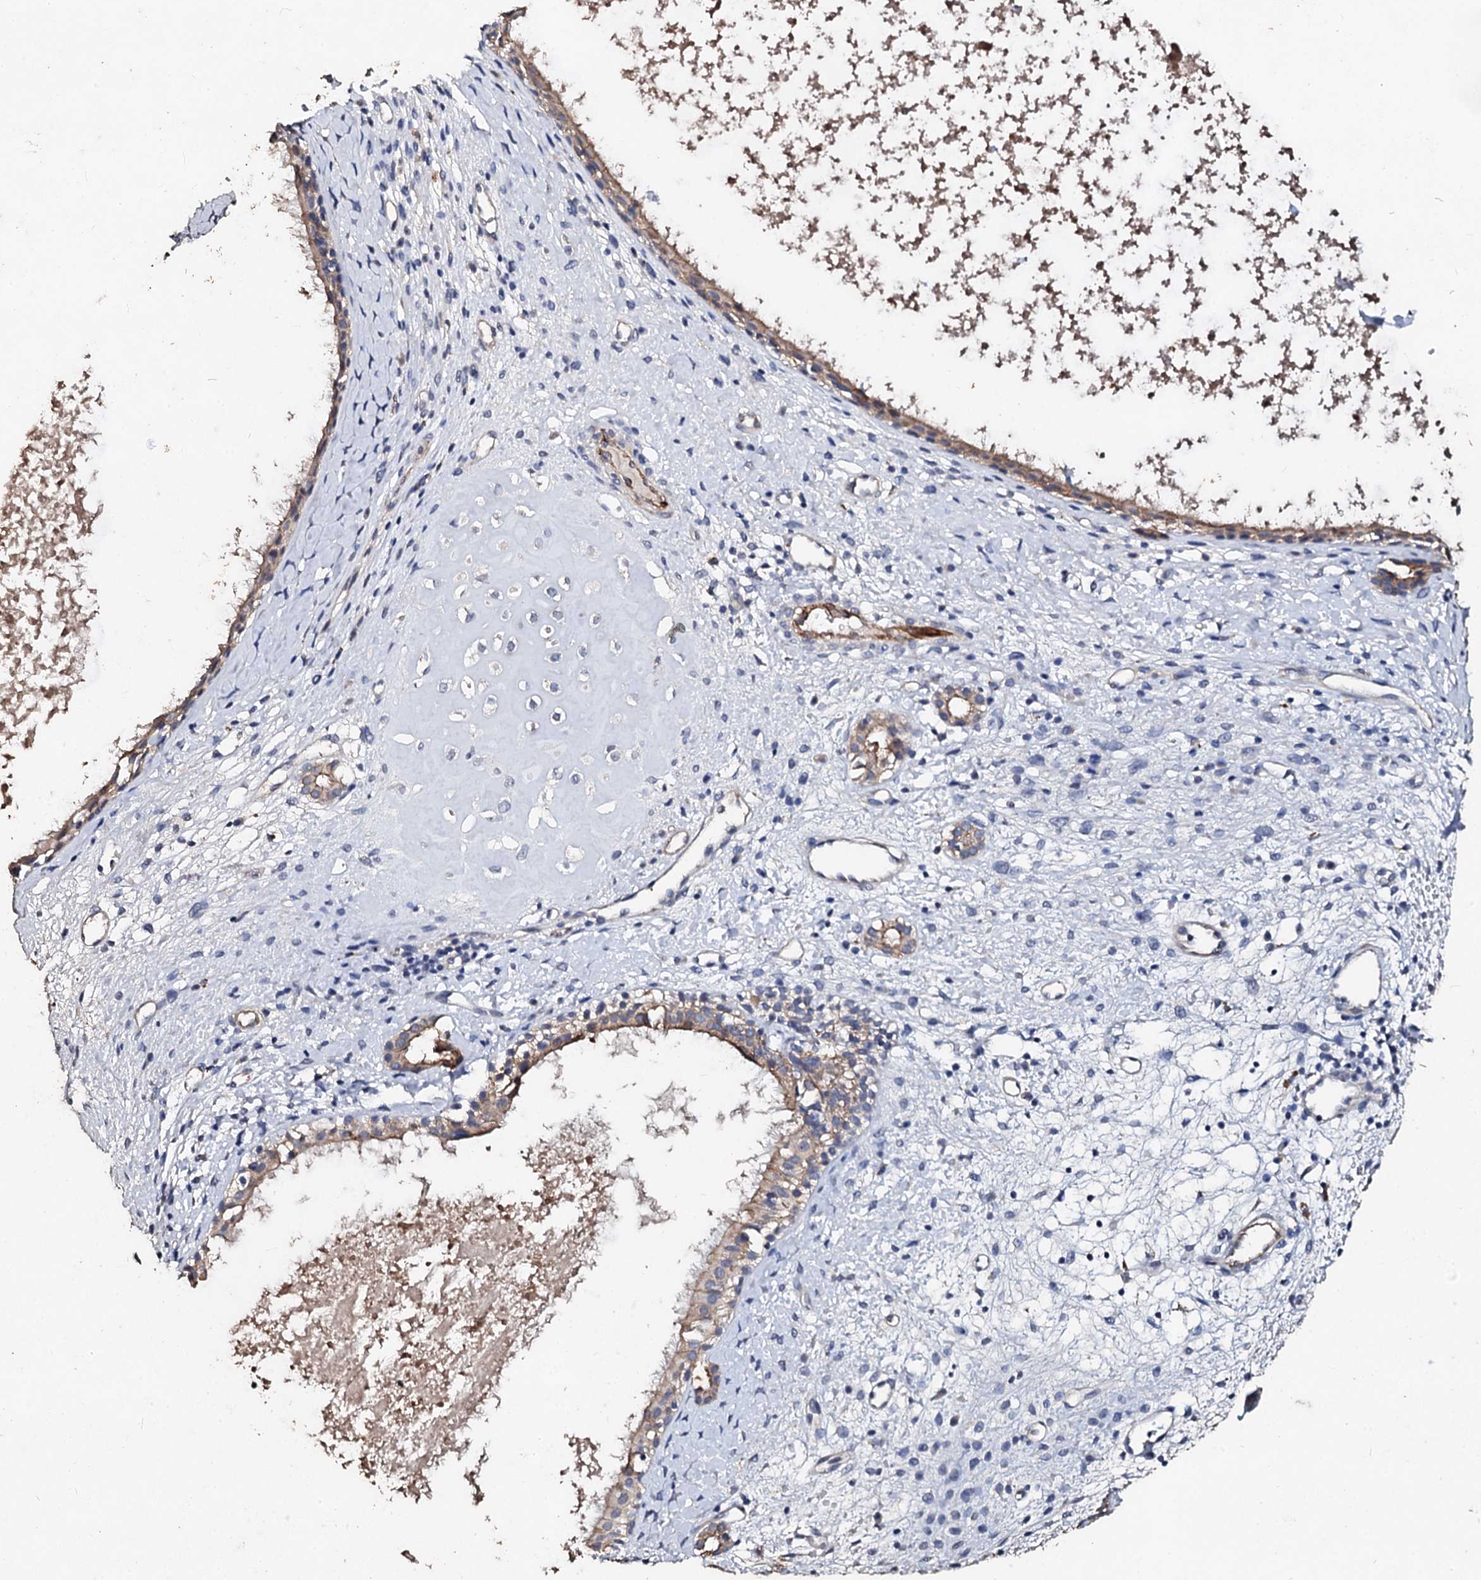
{"staining": {"intensity": "weak", "quantity": ">75%", "location": "cytoplasmic/membranous"}, "tissue": "nasopharynx", "cell_type": "Respiratory epithelial cells", "image_type": "normal", "snomed": [{"axis": "morphology", "description": "Normal tissue, NOS"}, {"axis": "topography", "description": "Nasopharynx"}], "caption": "A low amount of weak cytoplasmic/membranous expression is appreciated in approximately >75% of respiratory epithelial cells in unremarkable nasopharynx.", "gene": "VPS36", "patient": {"sex": "male", "age": 22}}